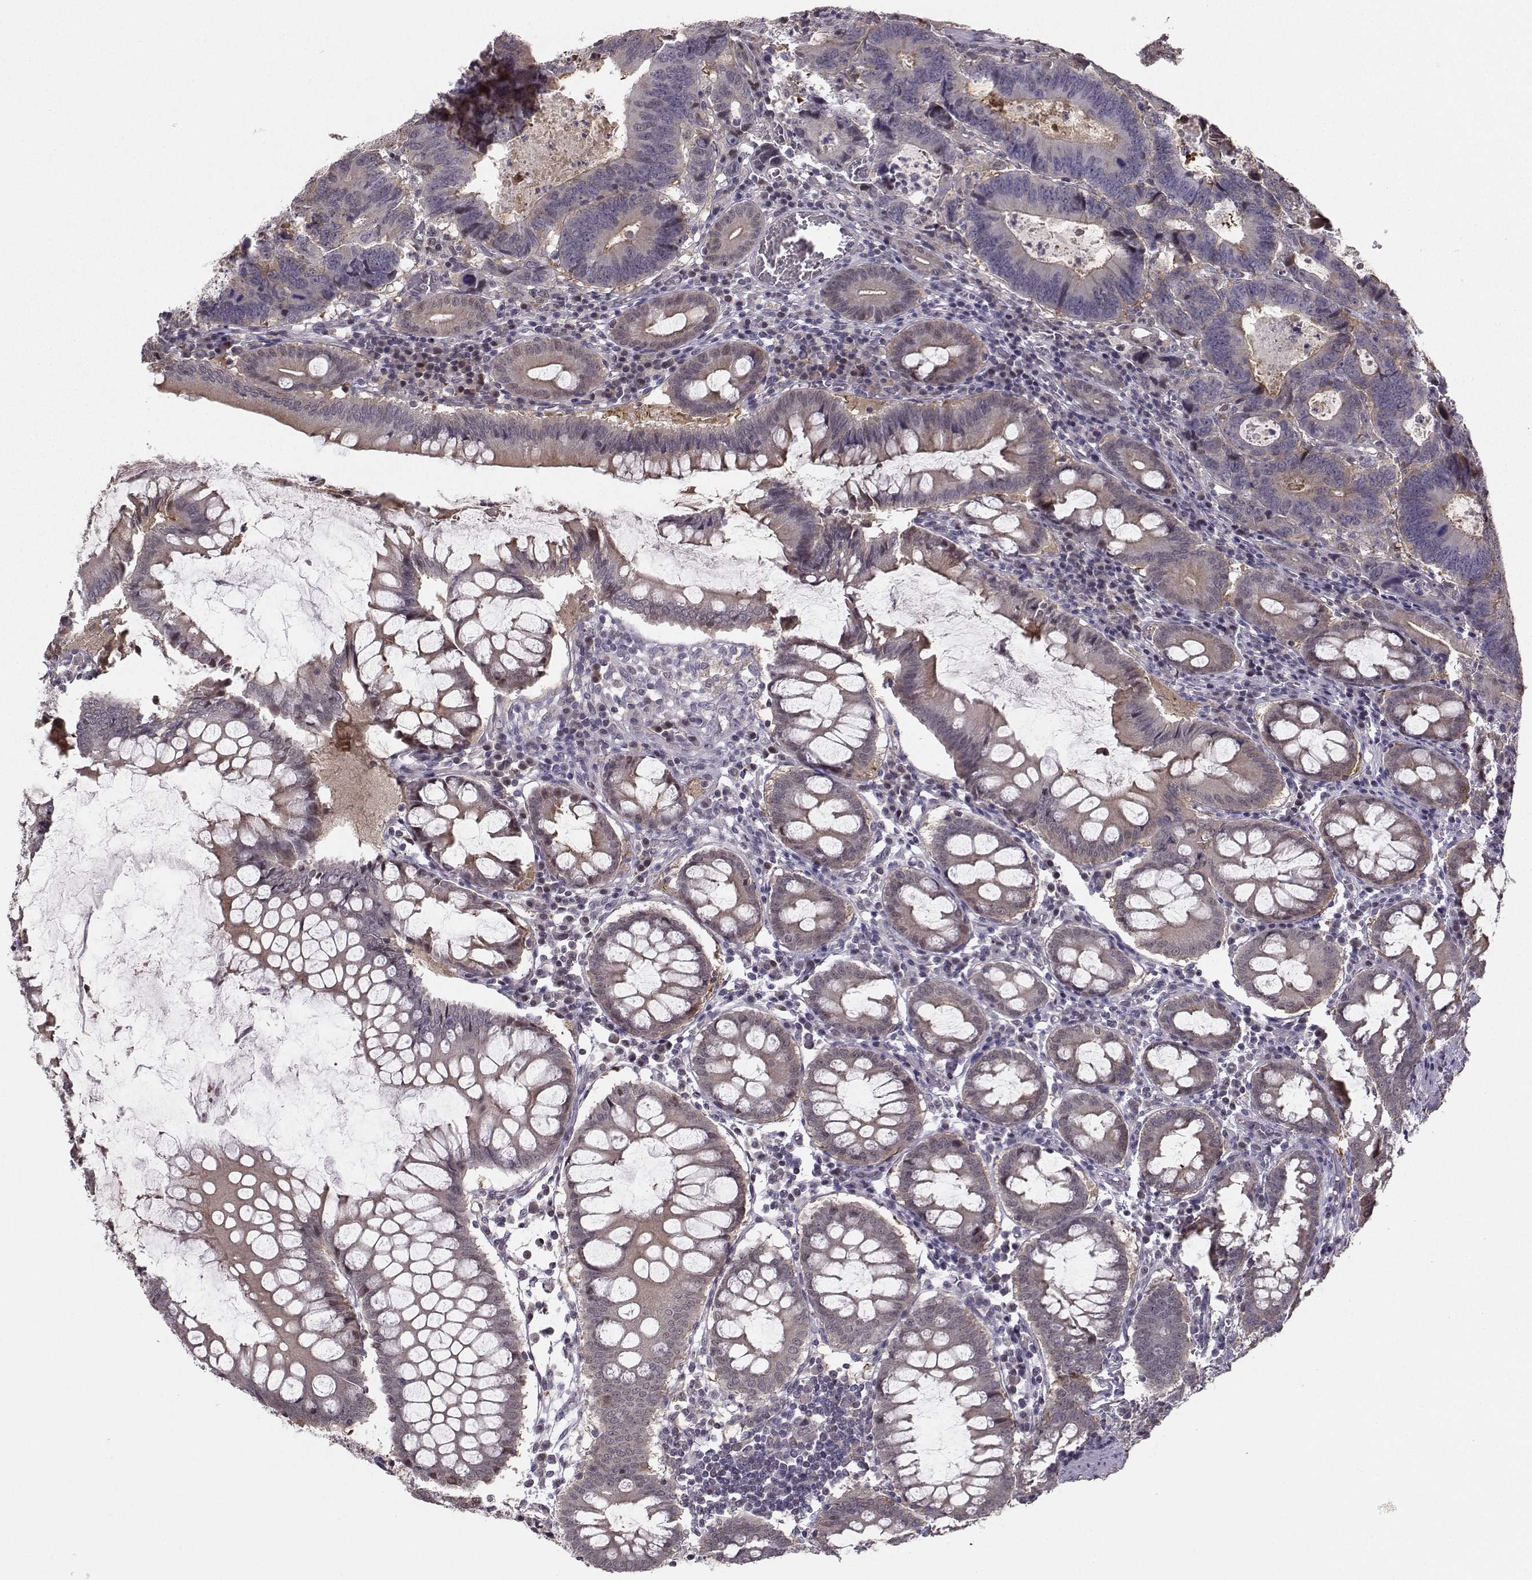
{"staining": {"intensity": "weak", "quantity": "<25%", "location": "cytoplasmic/membranous"}, "tissue": "colorectal cancer", "cell_type": "Tumor cells", "image_type": "cancer", "snomed": [{"axis": "morphology", "description": "Adenocarcinoma, NOS"}, {"axis": "topography", "description": "Colon"}], "caption": "Immunohistochemistry of human colorectal cancer demonstrates no positivity in tumor cells. The staining was performed using DAB to visualize the protein expression in brown, while the nuclei were stained in blue with hematoxylin (Magnification: 20x).", "gene": "PKP2", "patient": {"sex": "female", "age": 82}}